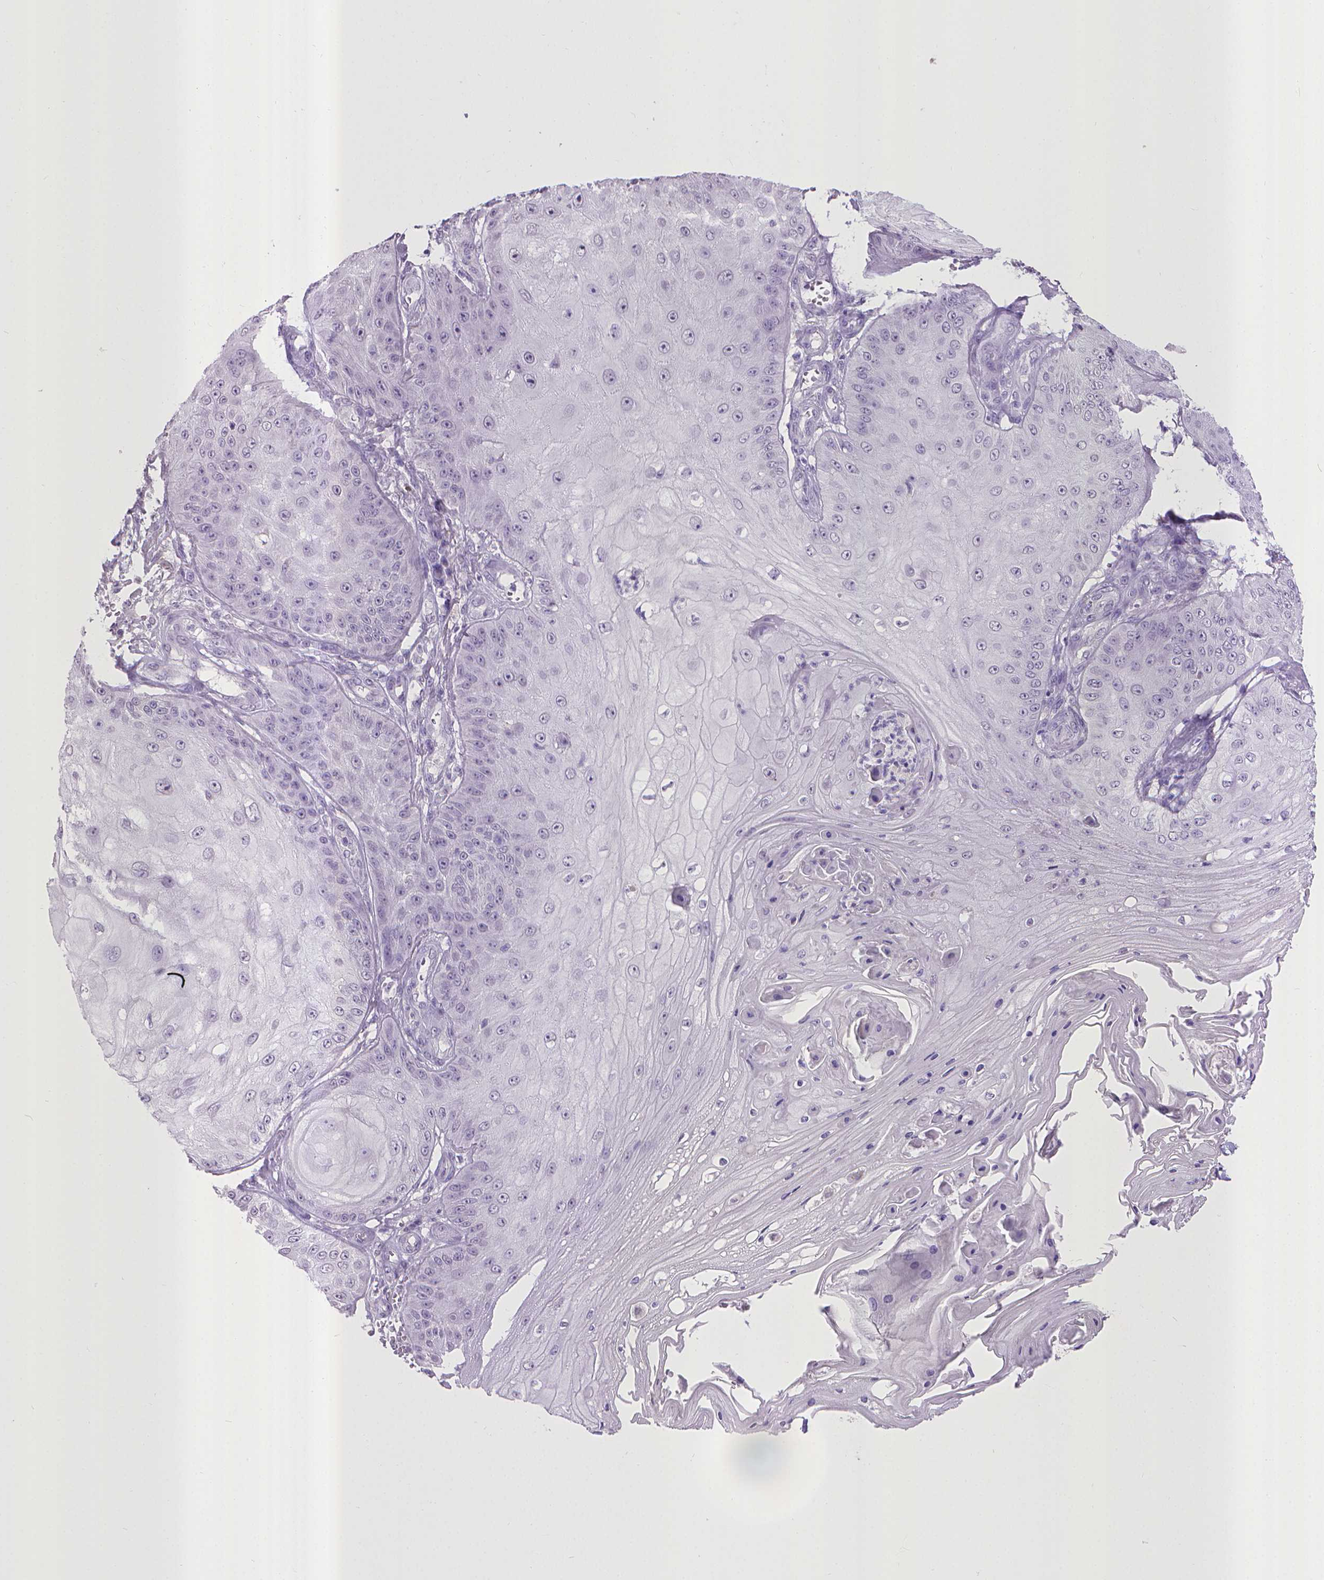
{"staining": {"intensity": "negative", "quantity": "none", "location": "none"}, "tissue": "skin cancer", "cell_type": "Tumor cells", "image_type": "cancer", "snomed": [{"axis": "morphology", "description": "Squamous cell carcinoma, NOS"}, {"axis": "topography", "description": "Skin"}], "caption": "Micrograph shows no protein staining in tumor cells of squamous cell carcinoma (skin) tissue. (Stains: DAB (3,3'-diaminobenzidine) immunohistochemistry (IHC) with hematoxylin counter stain, Microscopy: brightfield microscopy at high magnification).", "gene": "KMO", "patient": {"sex": "male", "age": 70}}